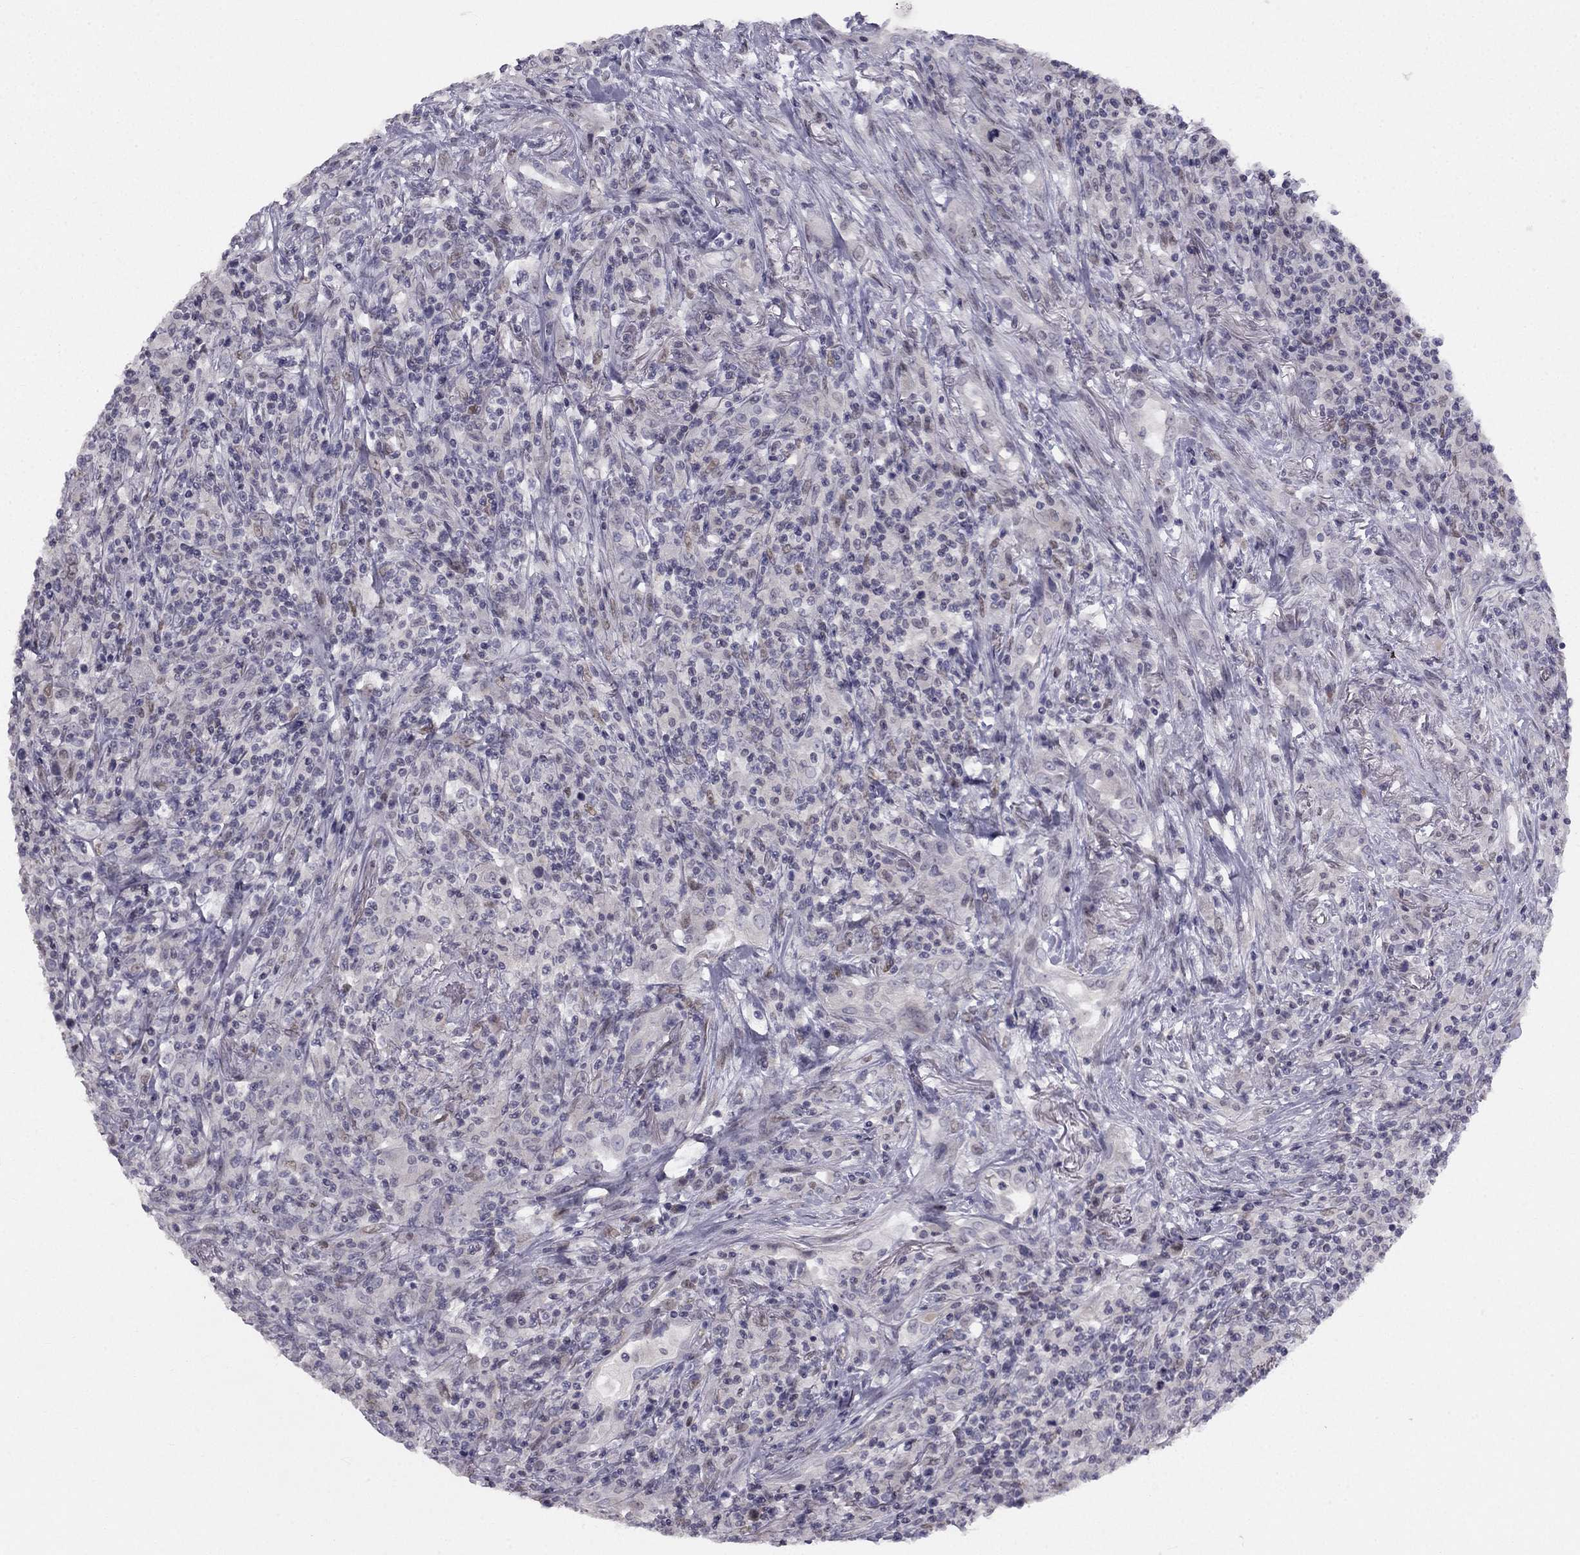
{"staining": {"intensity": "negative", "quantity": "none", "location": "none"}, "tissue": "lymphoma", "cell_type": "Tumor cells", "image_type": "cancer", "snomed": [{"axis": "morphology", "description": "Malignant lymphoma, non-Hodgkin's type, High grade"}, {"axis": "topography", "description": "Lung"}], "caption": "The photomicrograph exhibits no significant positivity in tumor cells of malignant lymphoma, non-Hodgkin's type (high-grade). (Stains: DAB (3,3'-diaminobenzidine) IHC with hematoxylin counter stain, Microscopy: brightfield microscopy at high magnification).", "gene": "TRPS1", "patient": {"sex": "male", "age": 79}}